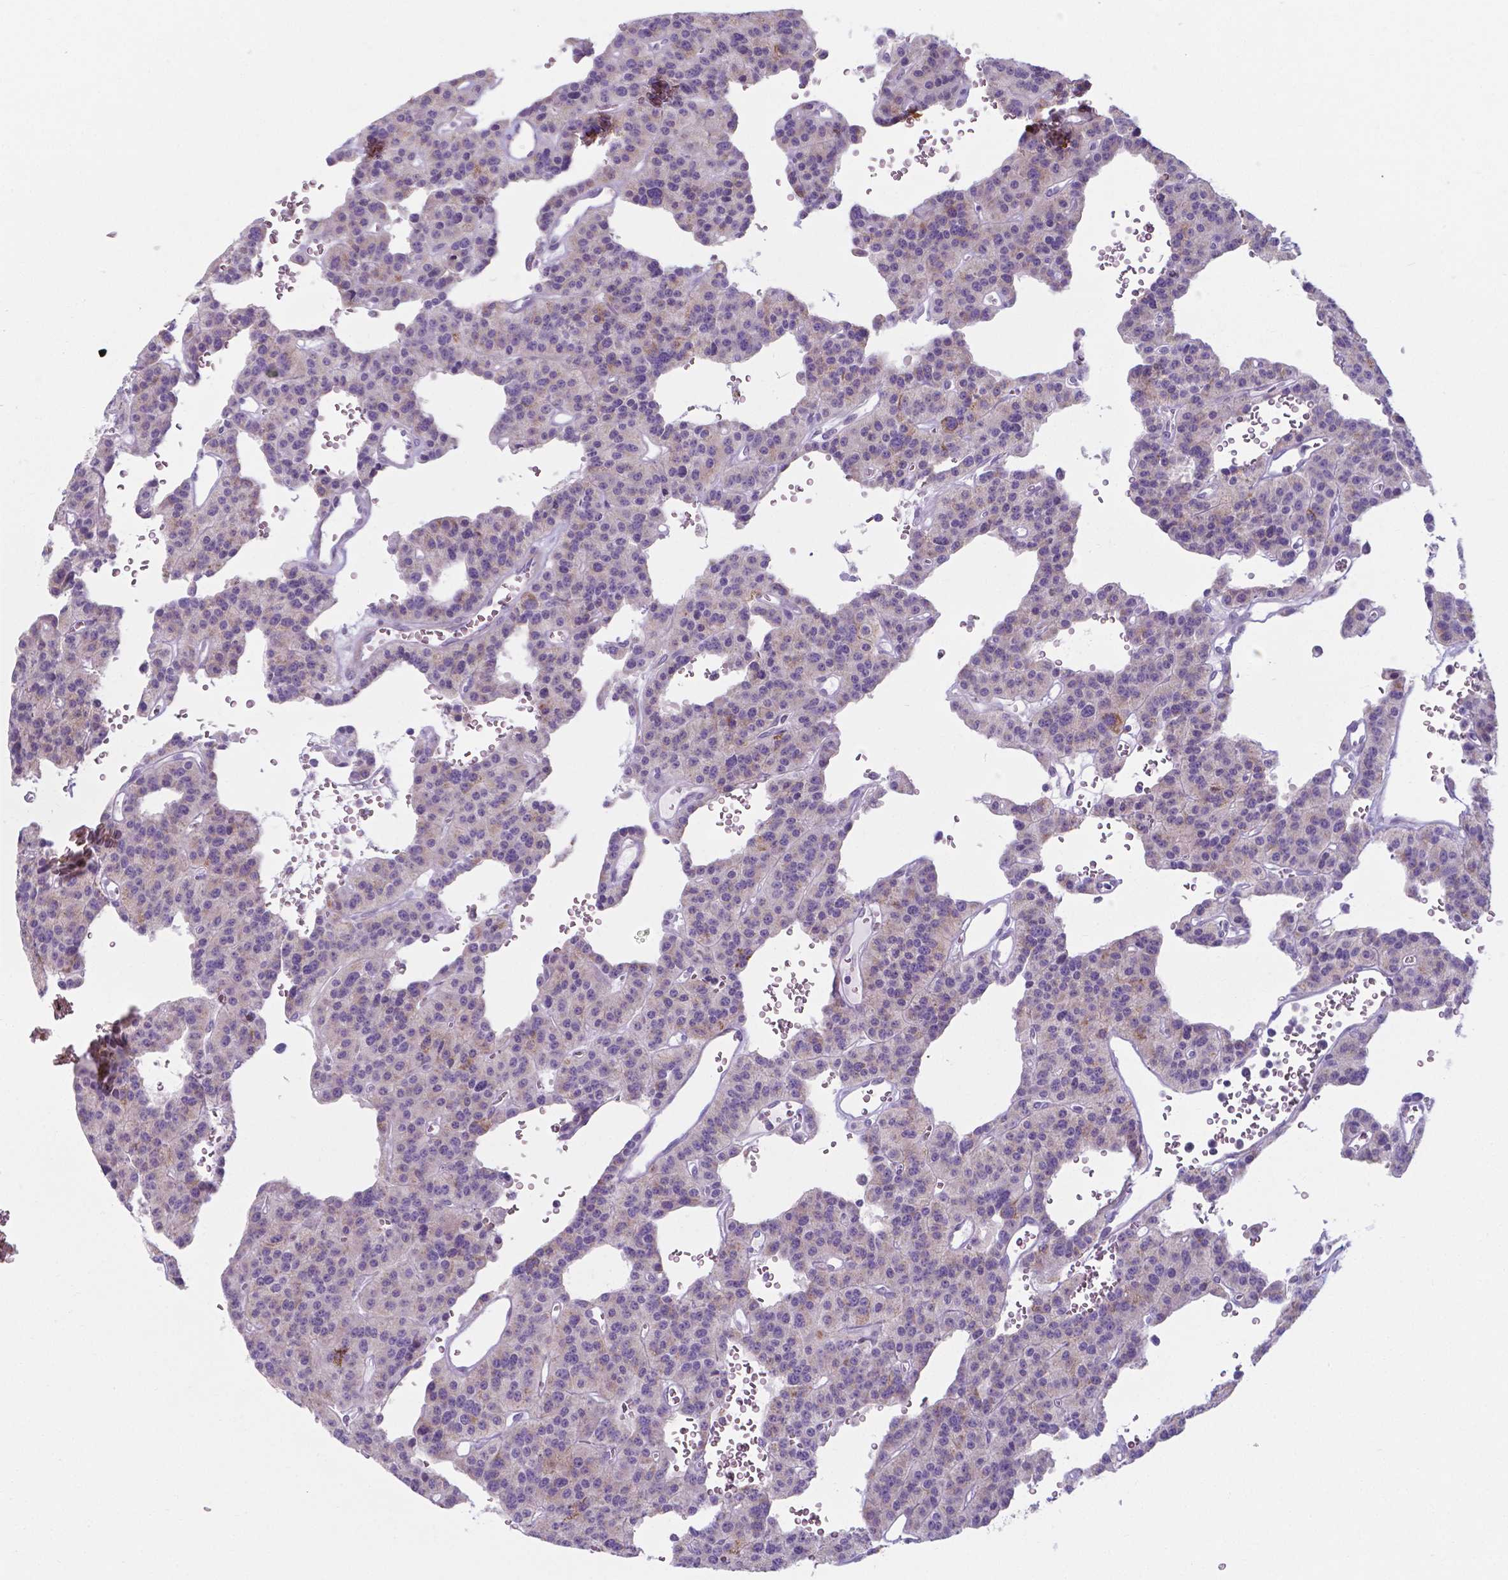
{"staining": {"intensity": "weak", "quantity": "<25%", "location": "cytoplasmic/membranous"}, "tissue": "carcinoid", "cell_type": "Tumor cells", "image_type": "cancer", "snomed": [{"axis": "morphology", "description": "Carcinoid, malignant, NOS"}, {"axis": "topography", "description": "Lung"}], "caption": "Malignant carcinoid was stained to show a protein in brown. There is no significant expression in tumor cells.", "gene": "AP5B1", "patient": {"sex": "female", "age": 71}}